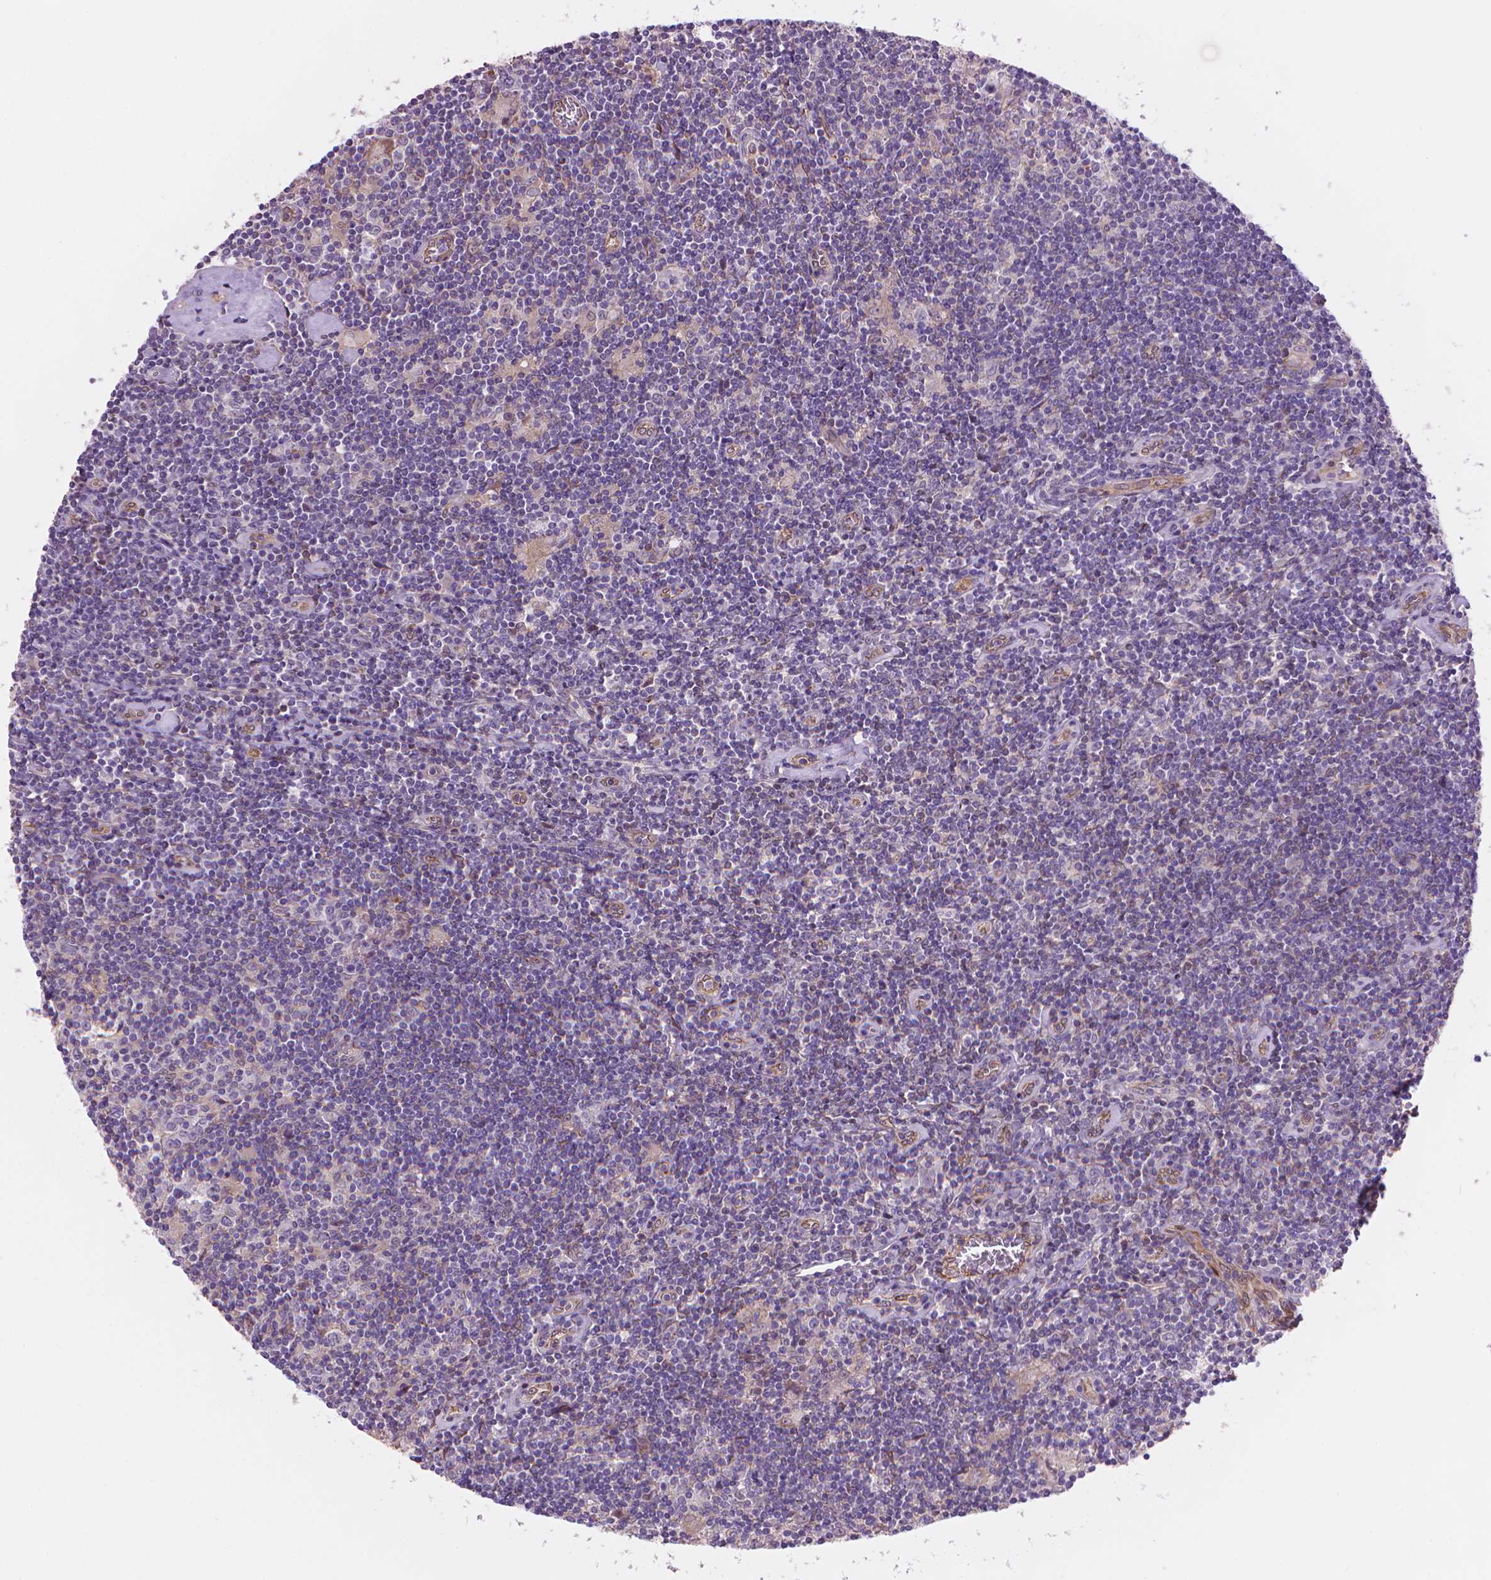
{"staining": {"intensity": "negative", "quantity": "none", "location": "none"}, "tissue": "lymphoma", "cell_type": "Tumor cells", "image_type": "cancer", "snomed": [{"axis": "morphology", "description": "Hodgkin's disease, NOS"}, {"axis": "topography", "description": "Lymph node"}], "caption": "This is a photomicrograph of IHC staining of Hodgkin's disease, which shows no staining in tumor cells. Brightfield microscopy of immunohistochemistry (IHC) stained with DAB (3,3'-diaminobenzidine) (brown) and hematoxylin (blue), captured at high magnification.", "gene": "AMMECR1", "patient": {"sex": "male", "age": 40}}